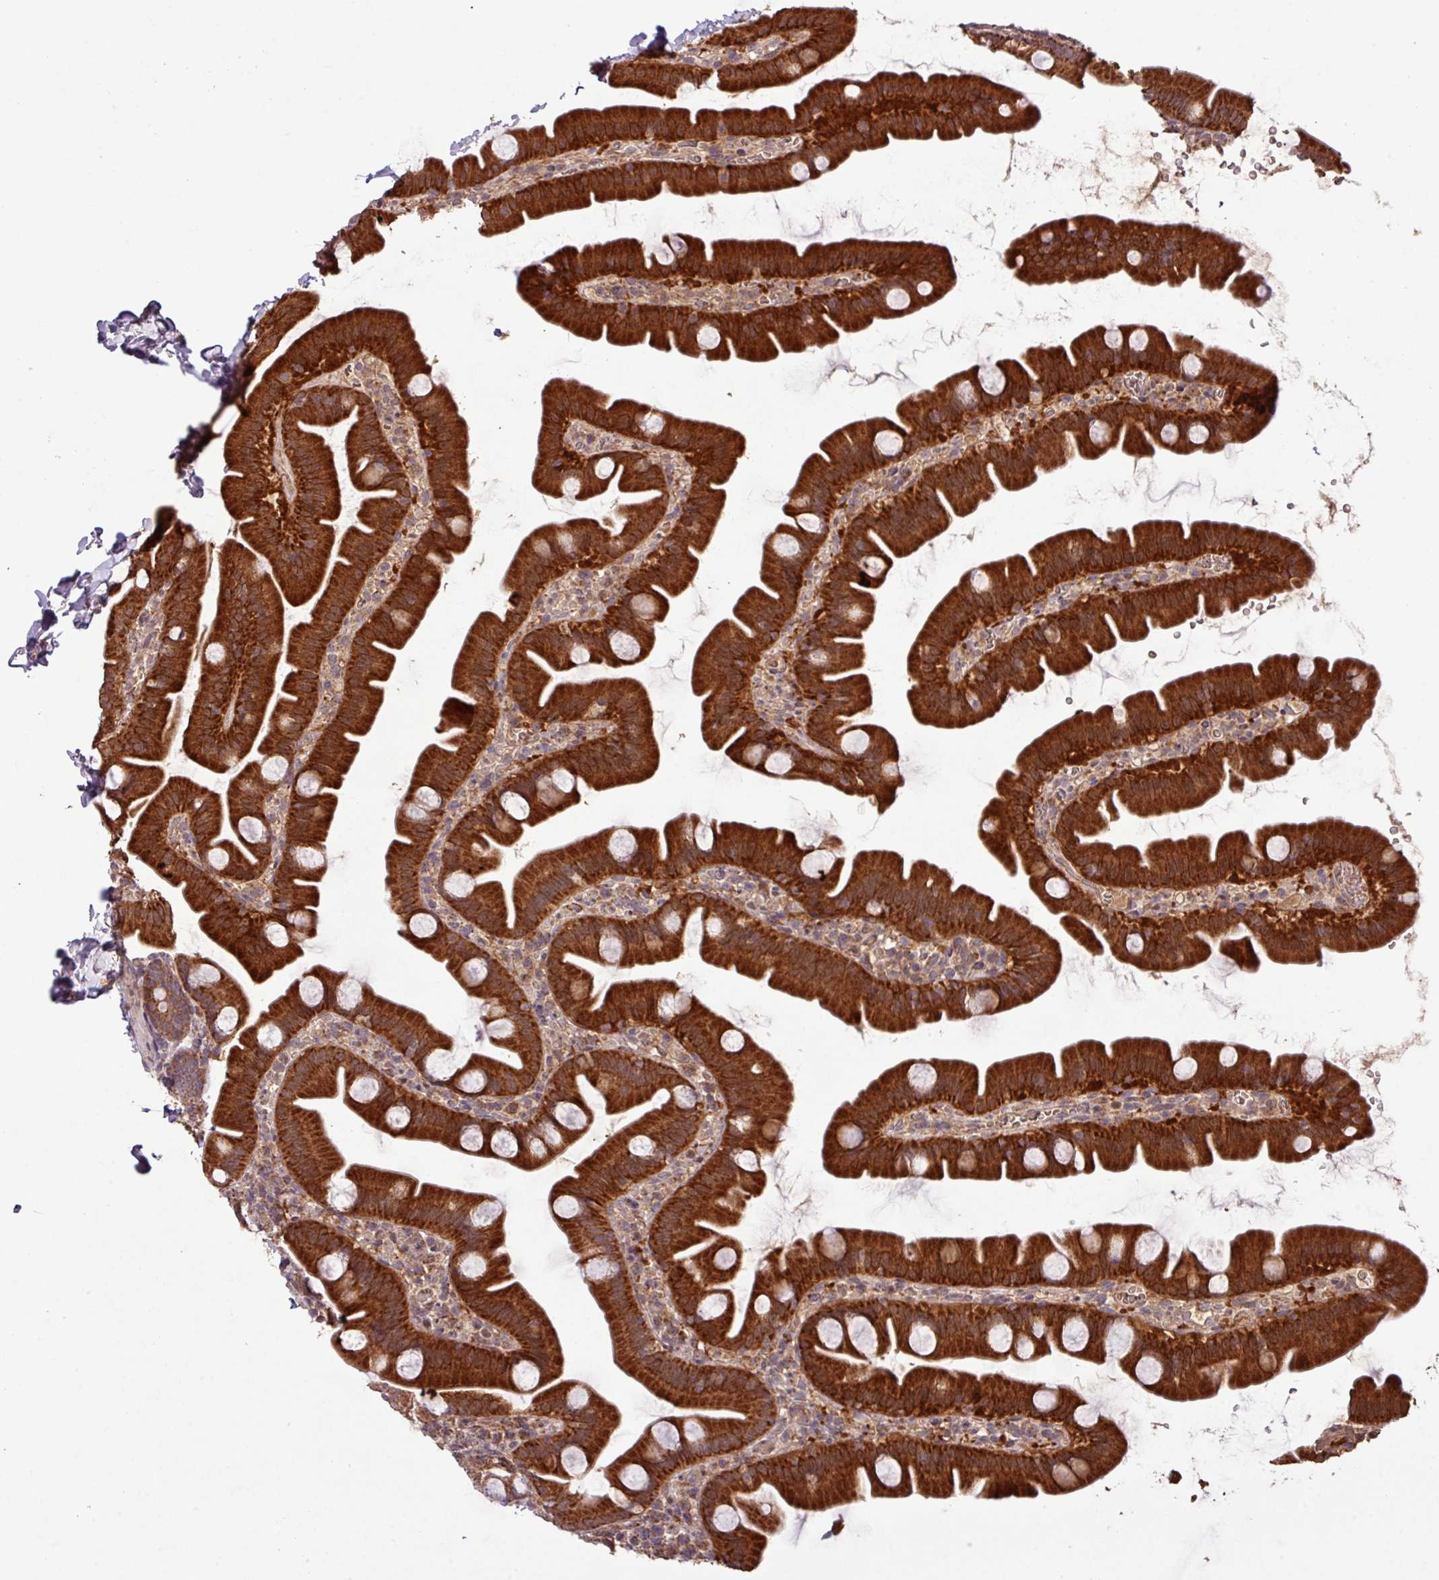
{"staining": {"intensity": "strong", "quantity": ">75%", "location": "cytoplasmic/membranous"}, "tissue": "small intestine", "cell_type": "Glandular cells", "image_type": "normal", "snomed": [{"axis": "morphology", "description": "Normal tissue, NOS"}, {"axis": "topography", "description": "Small intestine"}], "caption": "Immunohistochemical staining of normal human small intestine shows high levels of strong cytoplasmic/membranous expression in about >75% of glandular cells. The staining was performed using DAB to visualize the protein expression in brown, while the nuclei were stained in blue with hematoxylin (Magnification: 20x).", "gene": "YPEL1", "patient": {"sex": "female", "age": 68}}